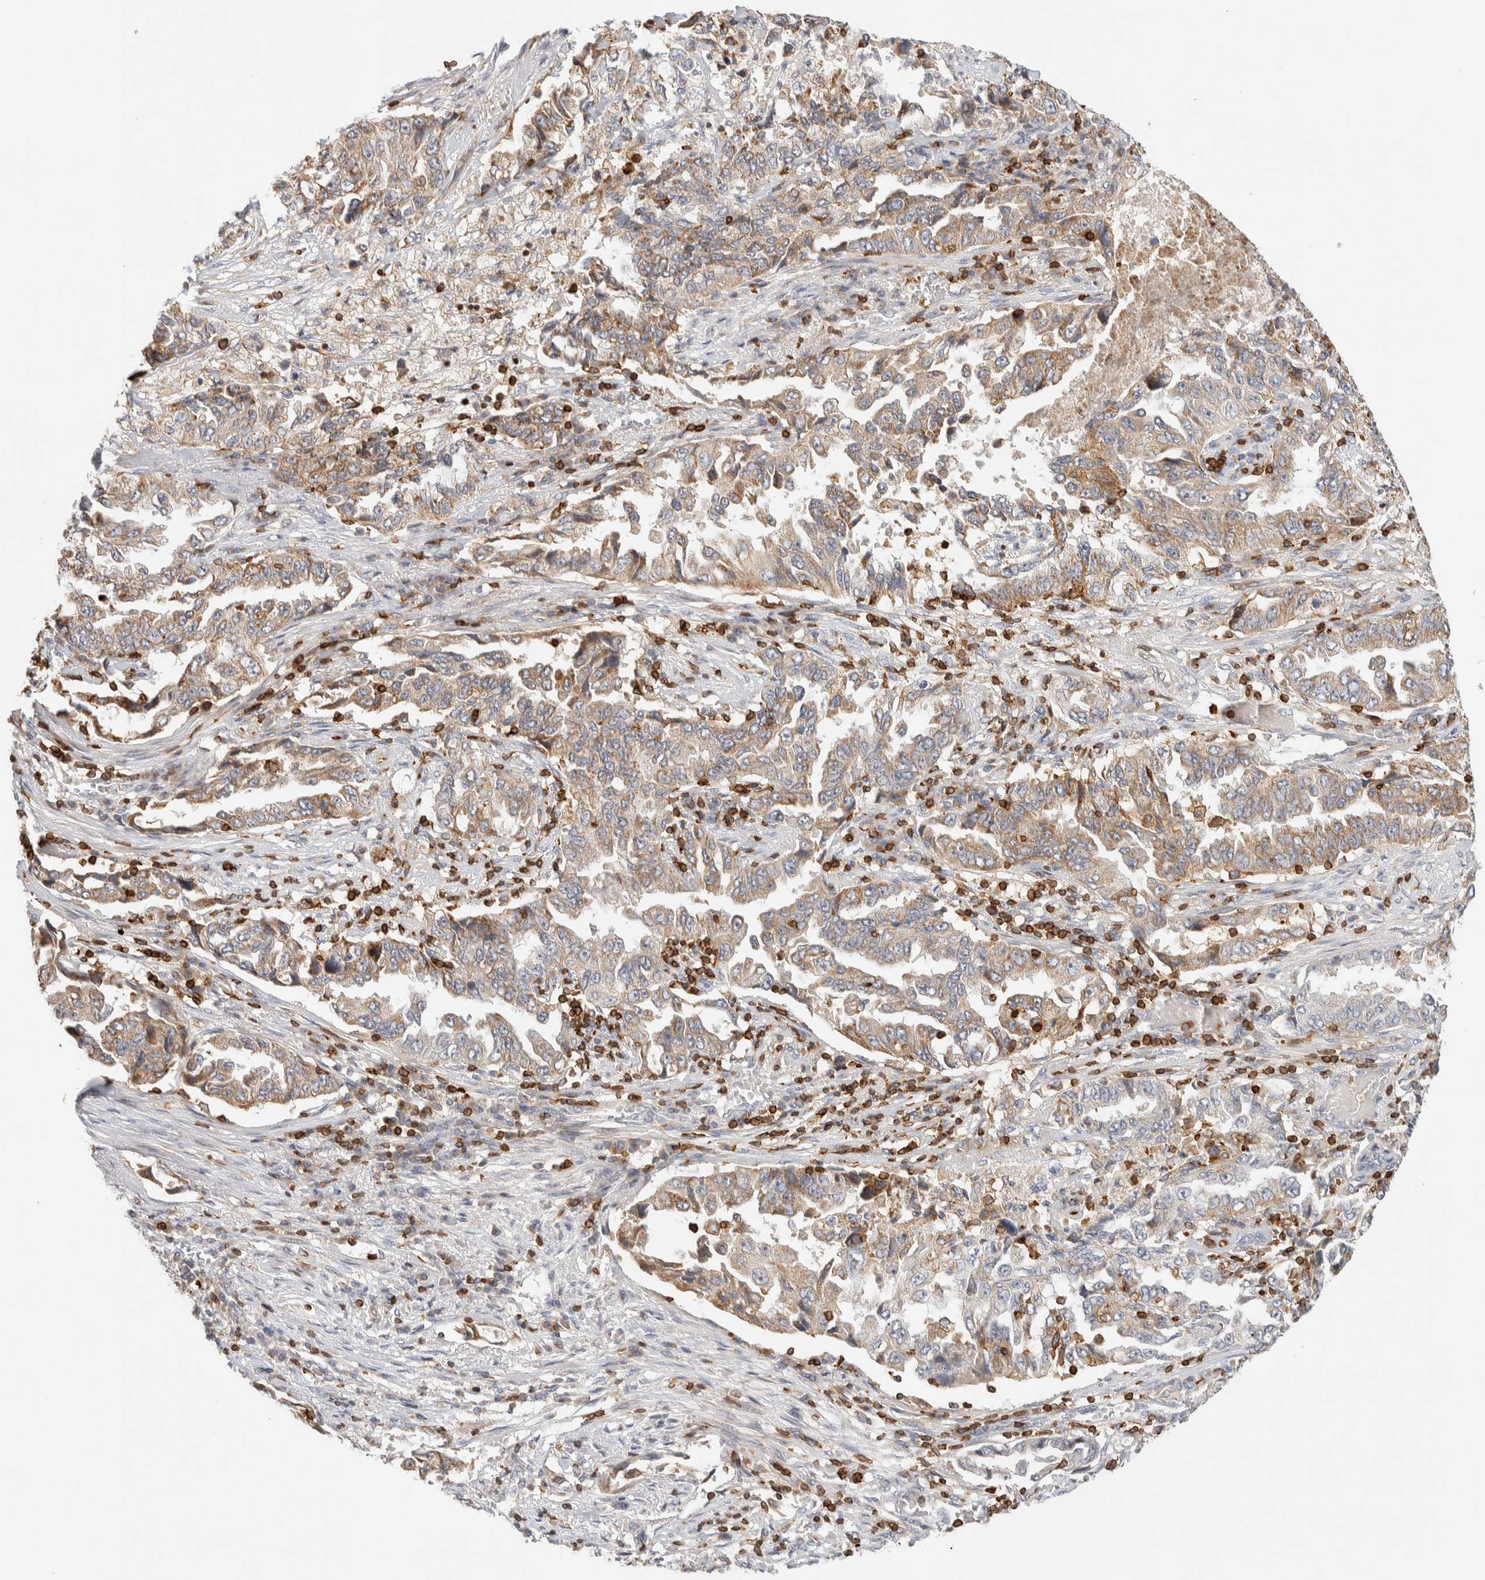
{"staining": {"intensity": "moderate", "quantity": ">75%", "location": "cytoplasmic/membranous"}, "tissue": "lung cancer", "cell_type": "Tumor cells", "image_type": "cancer", "snomed": [{"axis": "morphology", "description": "Adenocarcinoma, NOS"}, {"axis": "topography", "description": "Lung"}], "caption": "Protein expression analysis of human lung adenocarcinoma reveals moderate cytoplasmic/membranous staining in about >75% of tumor cells.", "gene": "RUNDC1", "patient": {"sex": "female", "age": 51}}